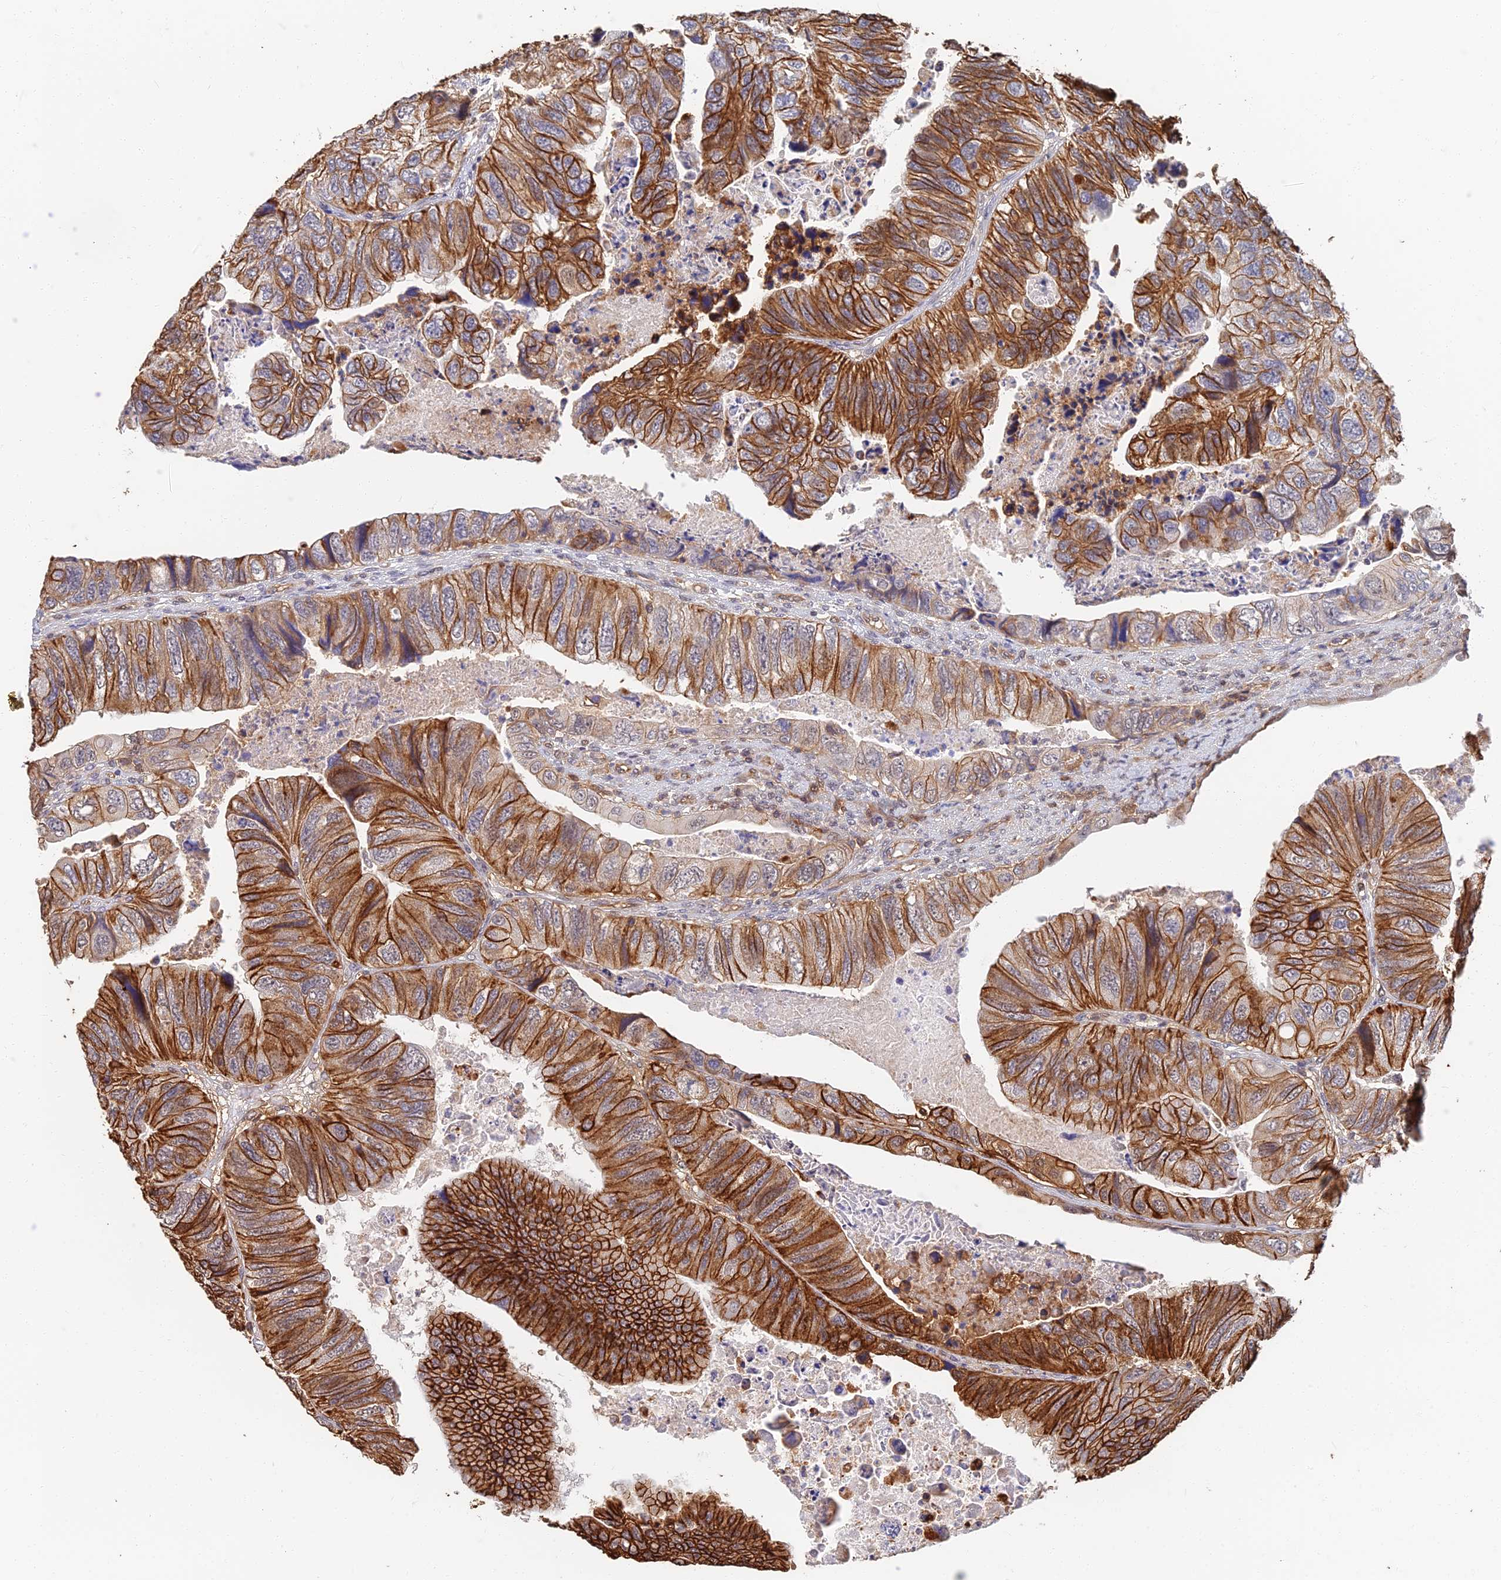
{"staining": {"intensity": "strong", "quantity": ">75%", "location": "cytoplasmic/membranous"}, "tissue": "colorectal cancer", "cell_type": "Tumor cells", "image_type": "cancer", "snomed": [{"axis": "morphology", "description": "Adenocarcinoma, NOS"}, {"axis": "topography", "description": "Rectum"}], "caption": "Protein analysis of colorectal cancer tissue exhibits strong cytoplasmic/membranous staining in about >75% of tumor cells.", "gene": "LRRN3", "patient": {"sex": "male", "age": 63}}